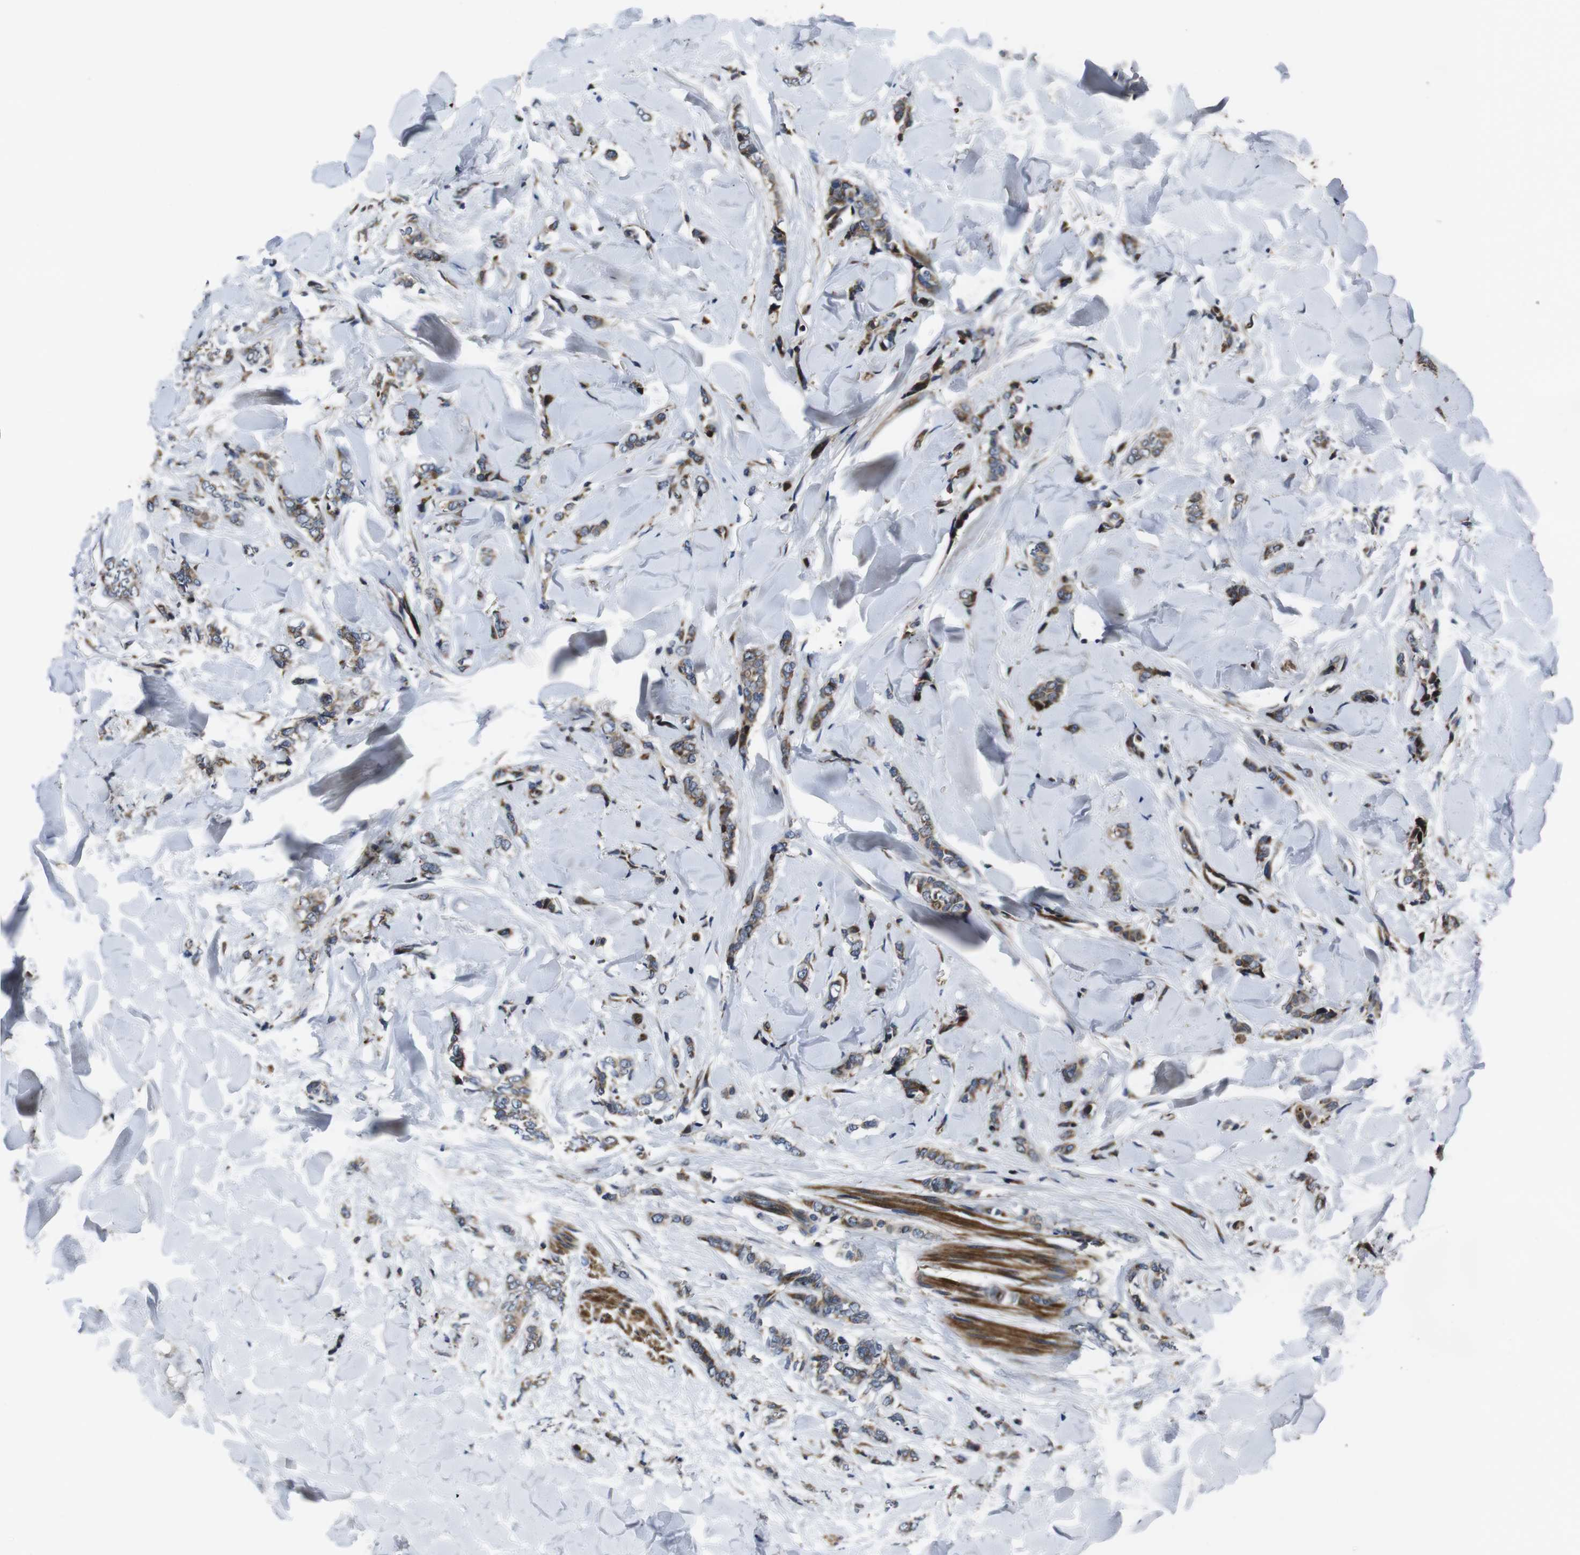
{"staining": {"intensity": "moderate", "quantity": ">75%", "location": "cytoplasmic/membranous"}, "tissue": "breast cancer", "cell_type": "Tumor cells", "image_type": "cancer", "snomed": [{"axis": "morphology", "description": "Lobular carcinoma"}, {"axis": "topography", "description": "Skin"}, {"axis": "topography", "description": "Breast"}], "caption": "A brown stain shows moderate cytoplasmic/membranous positivity of a protein in lobular carcinoma (breast) tumor cells.", "gene": "SMYD3", "patient": {"sex": "female", "age": 46}}